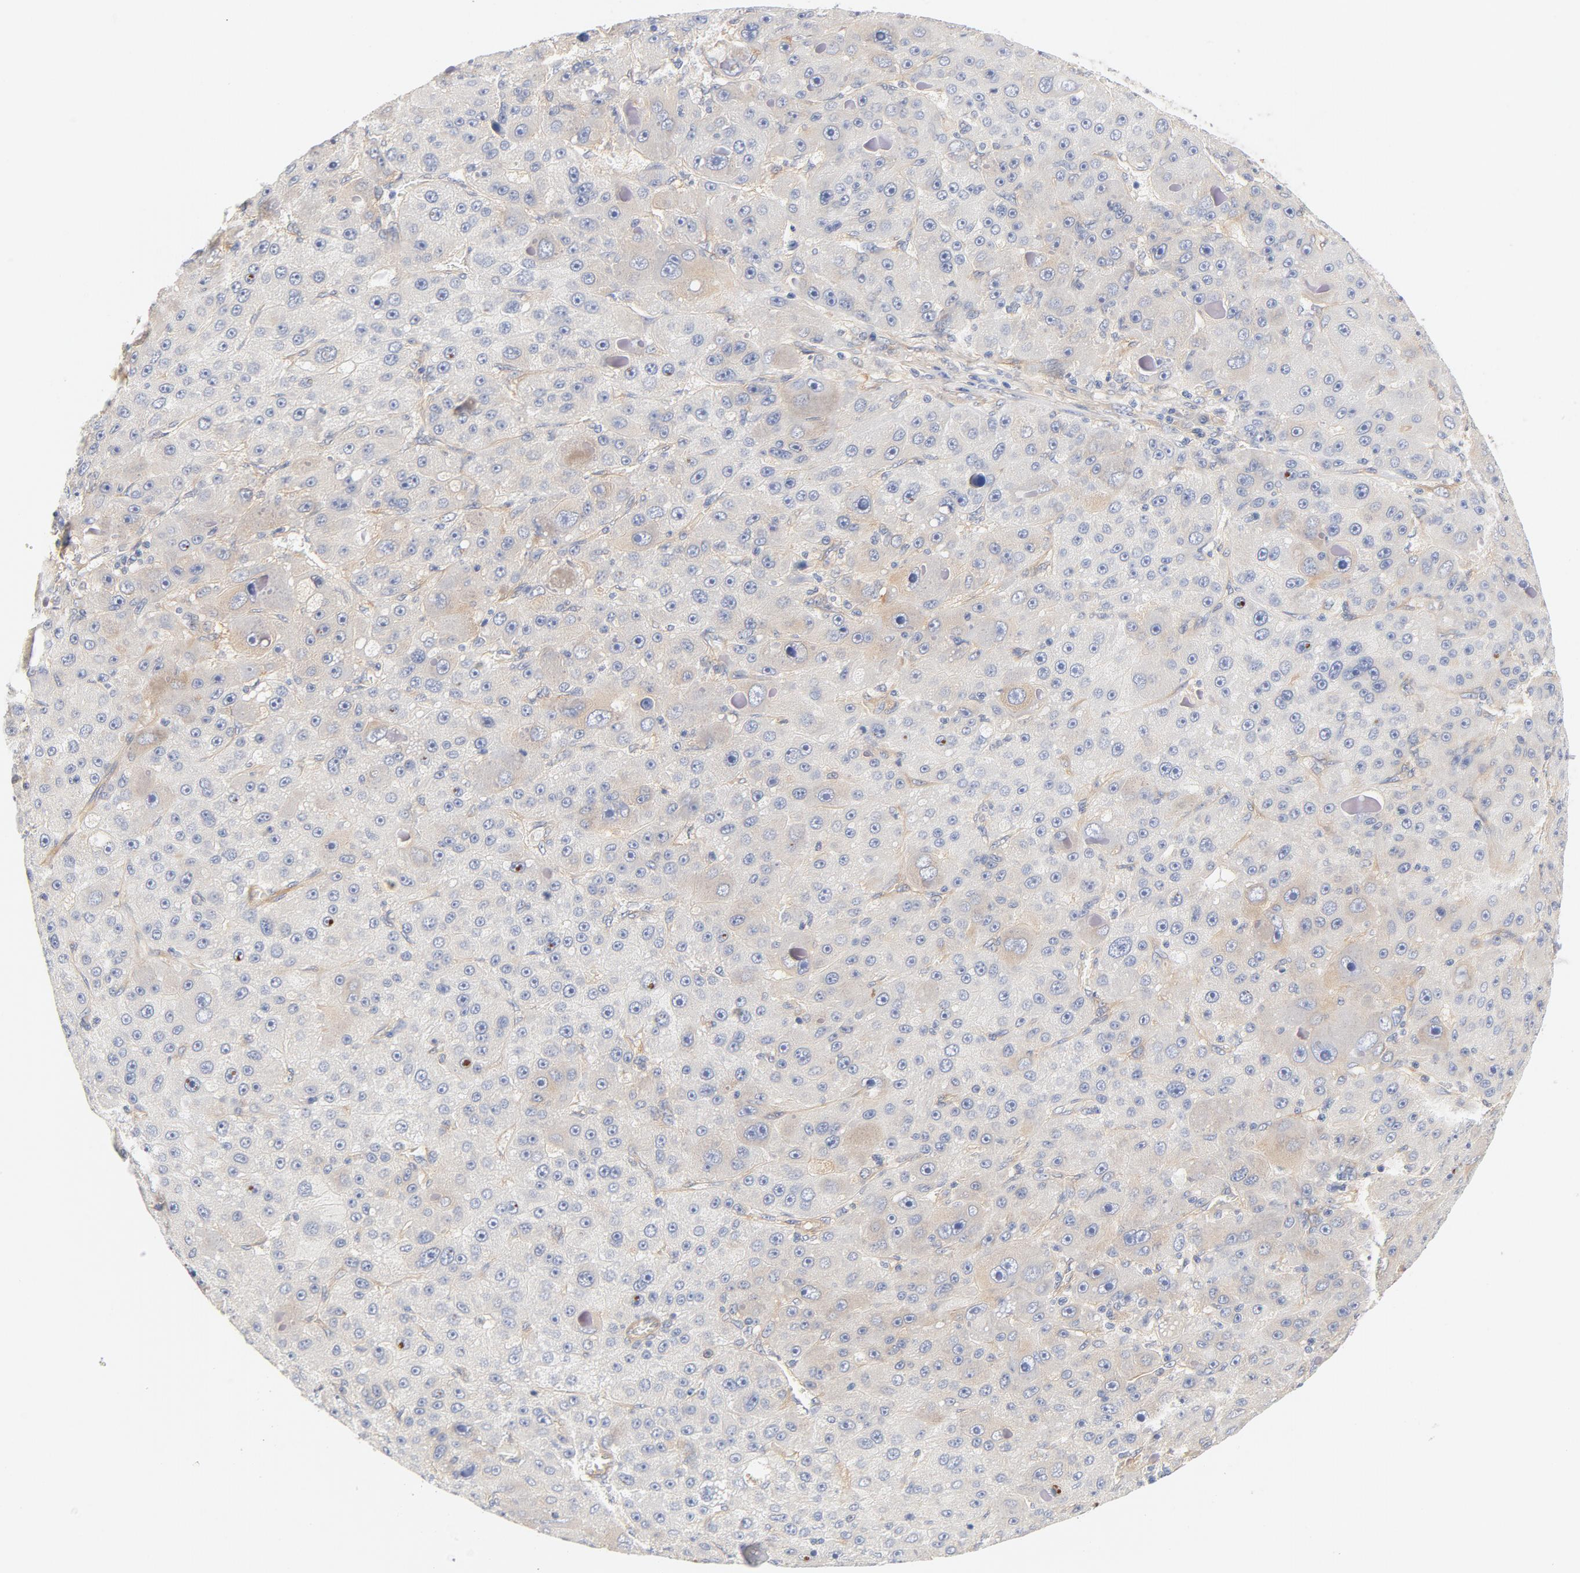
{"staining": {"intensity": "moderate", "quantity": "25%-75%", "location": "cytoplasmic/membranous"}, "tissue": "liver cancer", "cell_type": "Tumor cells", "image_type": "cancer", "snomed": [{"axis": "morphology", "description": "Carcinoma, Hepatocellular, NOS"}, {"axis": "topography", "description": "Liver"}], "caption": "The image shows a brown stain indicating the presence of a protein in the cytoplasmic/membranous of tumor cells in liver hepatocellular carcinoma. The staining is performed using DAB (3,3'-diaminobenzidine) brown chromogen to label protein expression. The nuclei are counter-stained blue using hematoxylin.", "gene": "DYNC1H1", "patient": {"sex": "male", "age": 76}}